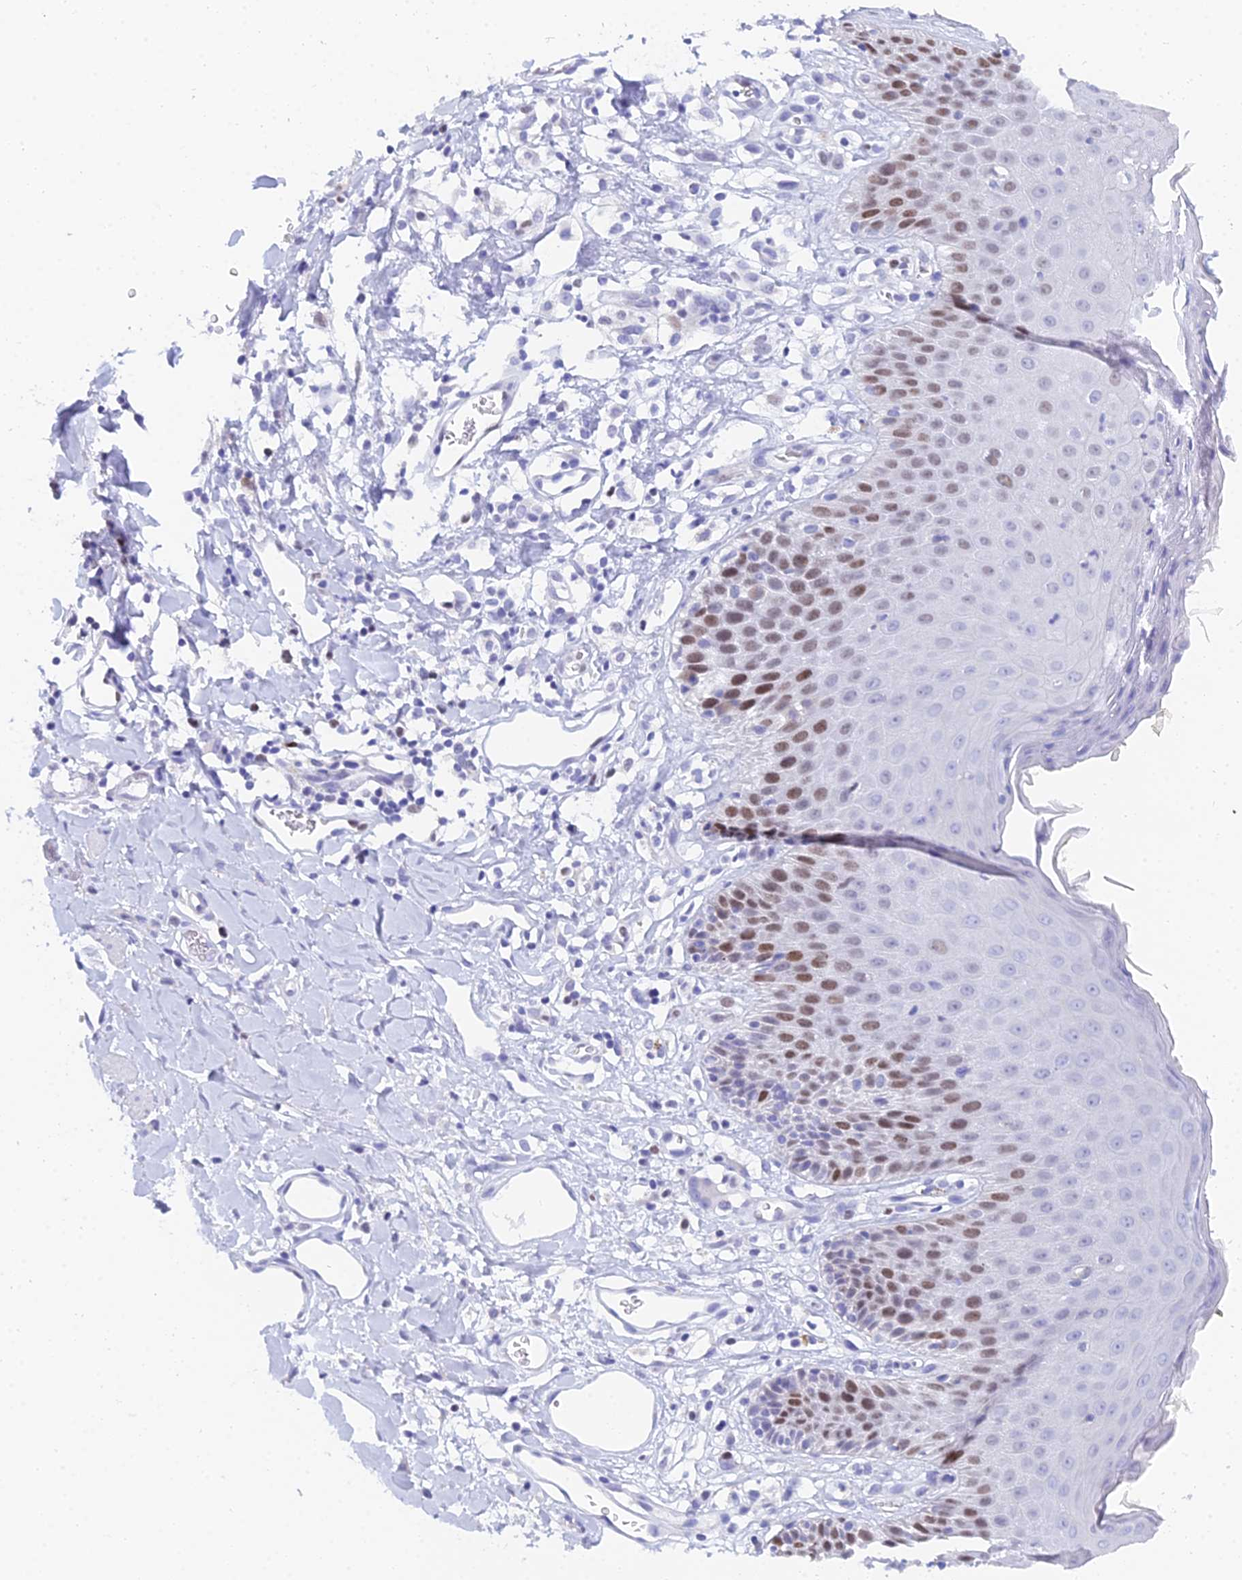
{"staining": {"intensity": "moderate", "quantity": "25%-75%", "location": "nuclear"}, "tissue": "skin", "cell_type": "Epidermal cells", "image_type": "normal", "snomed": [{"axis": "morphology", "description": "Normal tissue, NOS"}, {"axis": "topography", "description": "Vulva"}], "caption": "Skin stained for a protein shows moderate nuclear positivity in epidermal cells. The protein is shown in brown color, while the nuclei are stained blue.", "gene": "MCM2", "patient": {"sex": "female", "age": 68}}